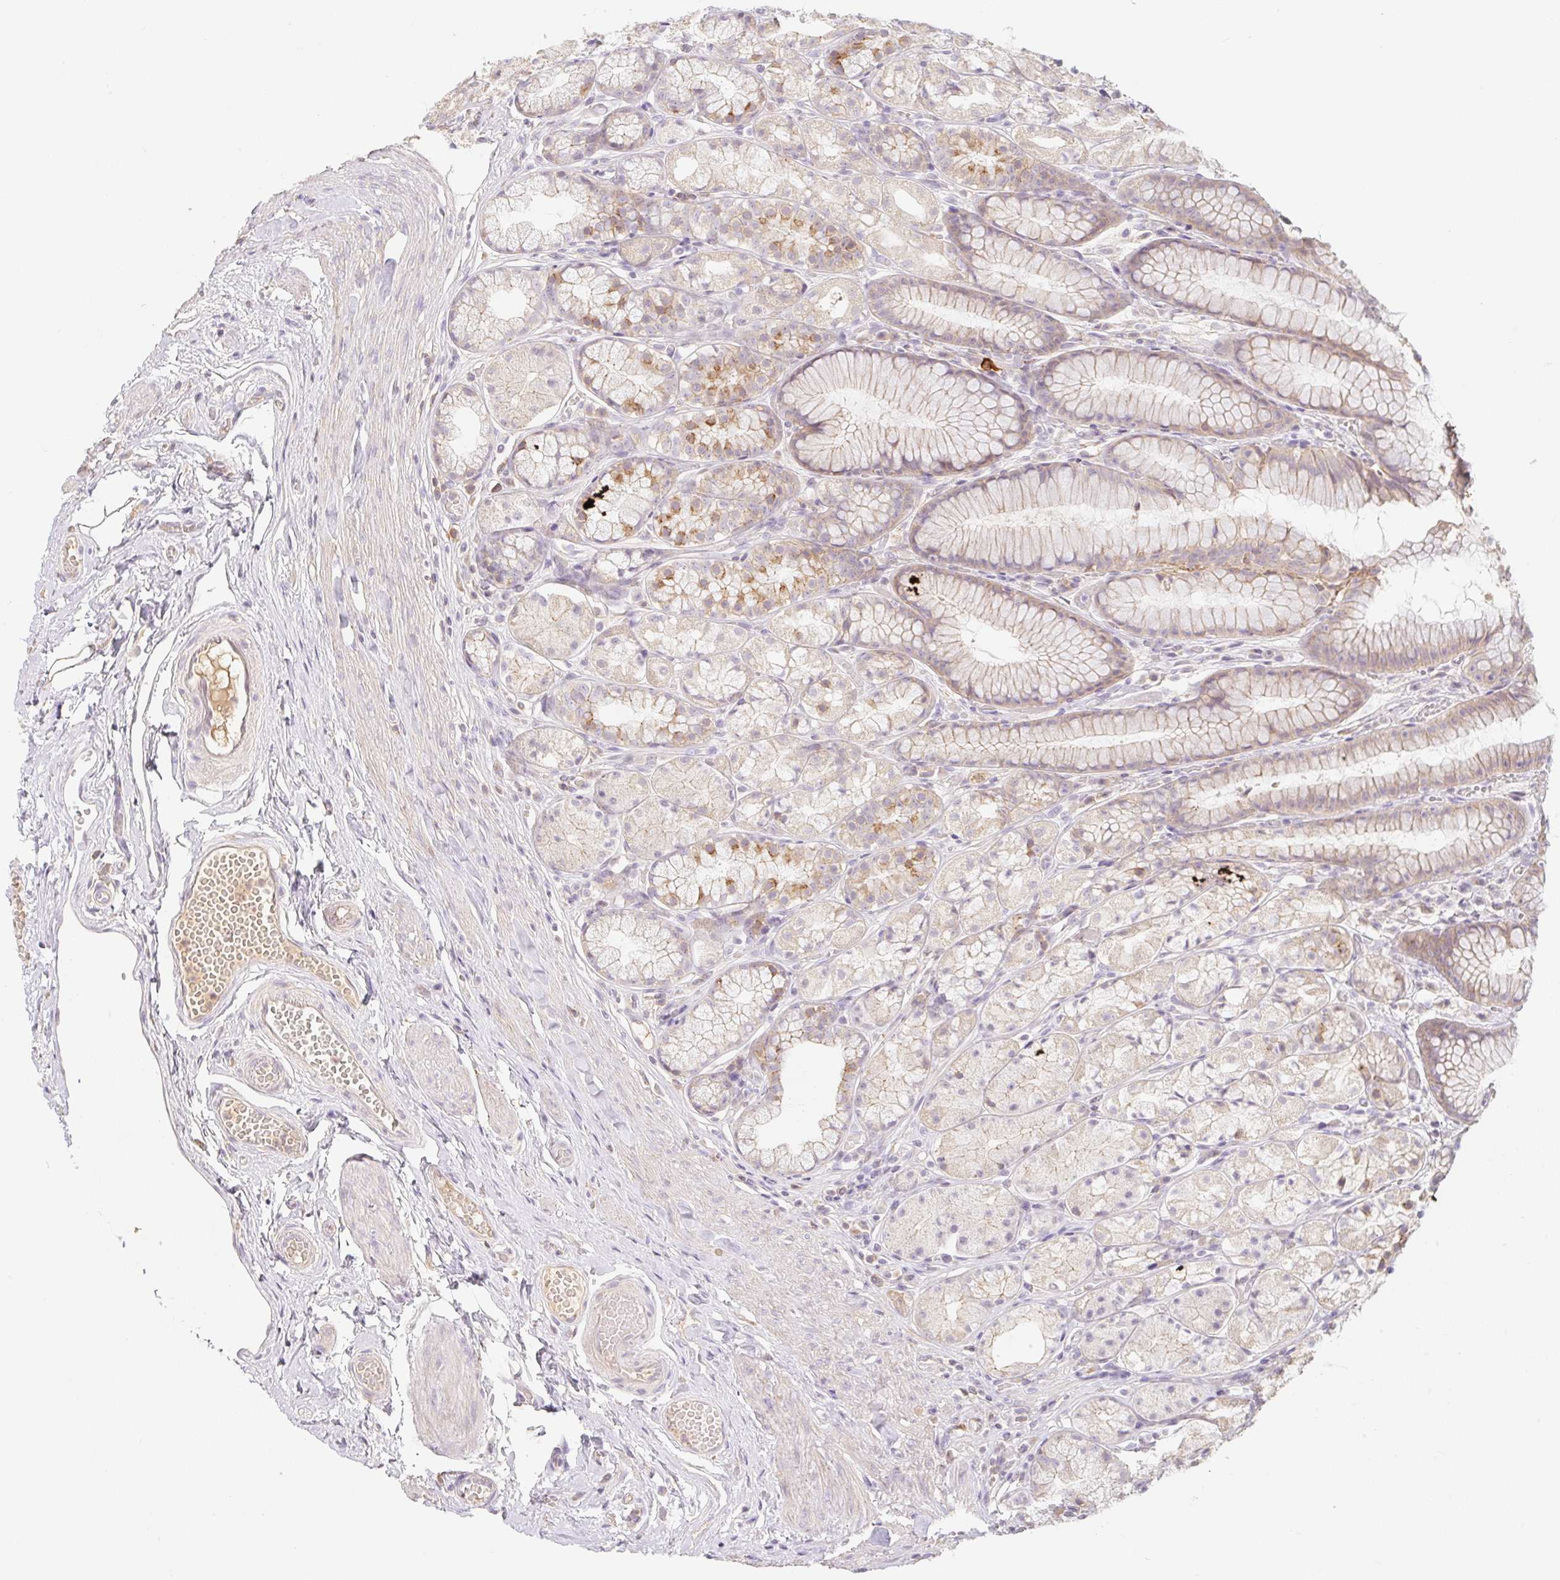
{"staining": {"intensity": "moderate", "quantity": "<25%", "location": "cytoplasmic/membranous"}, "tissue": "stomach", "cell_type": "Glandular cells", "image_type": "normal", "snomed": [{"axis": "morphology", "description": "Normal tissue, NOS"}, {"axis": "topography", "description": "Smooth muscle"}, {"axis": "topography", "description": "Stomach"}], "caption": "The histopathology image reveals a brown stain indicating the presence of a protein in the cytoplasmic/membranous of glandular cells in stomach. Ihc stains the protein of interest in brown and the nuclei are stained blue.", "gene": "MIA2", "patient": {"sex": "male", "age": 70}}